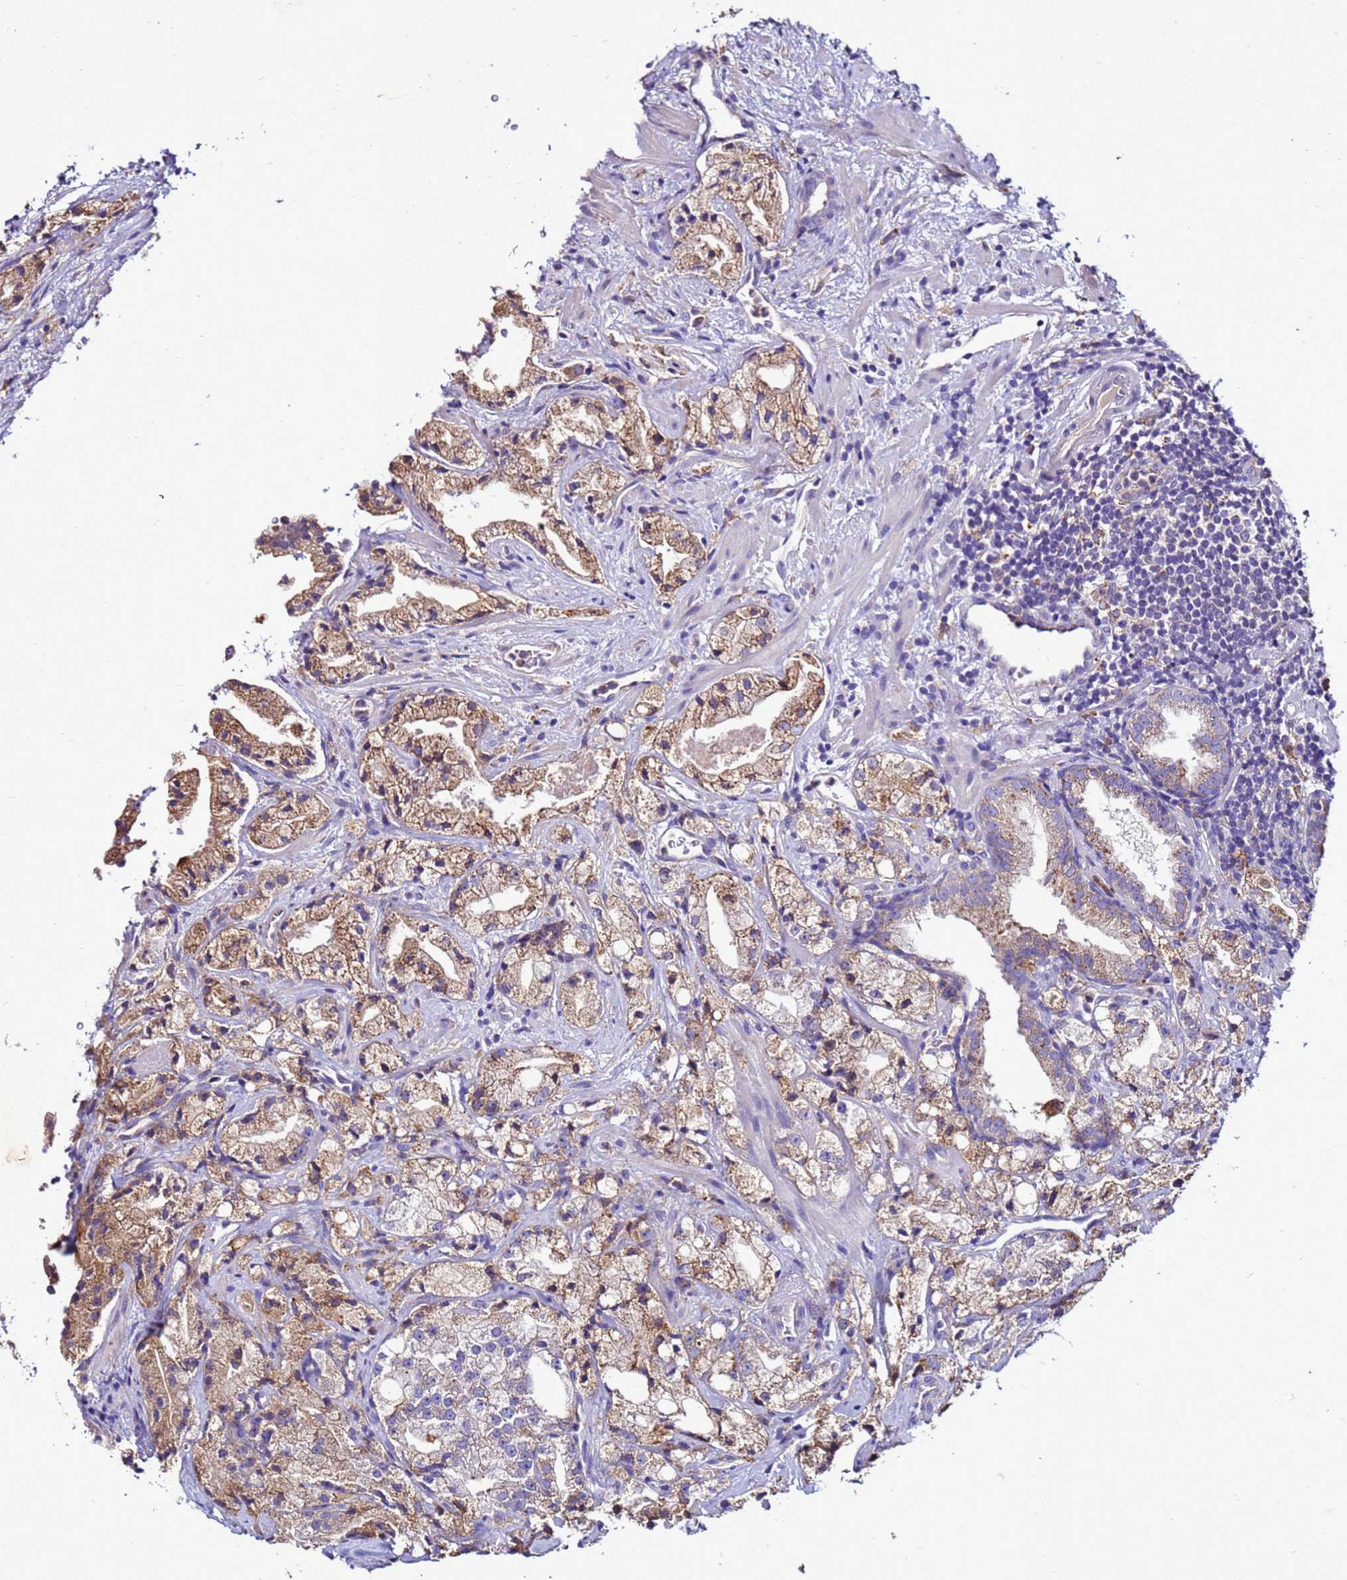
{"staining": {"intensity": "moderate", "quantity": ">75%", "location": "cytoplasmic/membranous"}, "tissue": "prostate cancer", "cell_type": "Tumor cells", "image_type": "cancer", "snomed": [{"axis": "morphology", "description": "Adenocarcinoma, High grade"}, {"axis": "topography", "description": "Prostate"}], "caption": "This is a histology image of immunohistochemistry (IHC) staining of prostate cancer (high-grade adenocarcinoma), which shows moderate expression in the cytoplasmic/membranous of tumor cells.", "gene": "ANTKMT", "patient": {"sex": "male", "age": 64}}